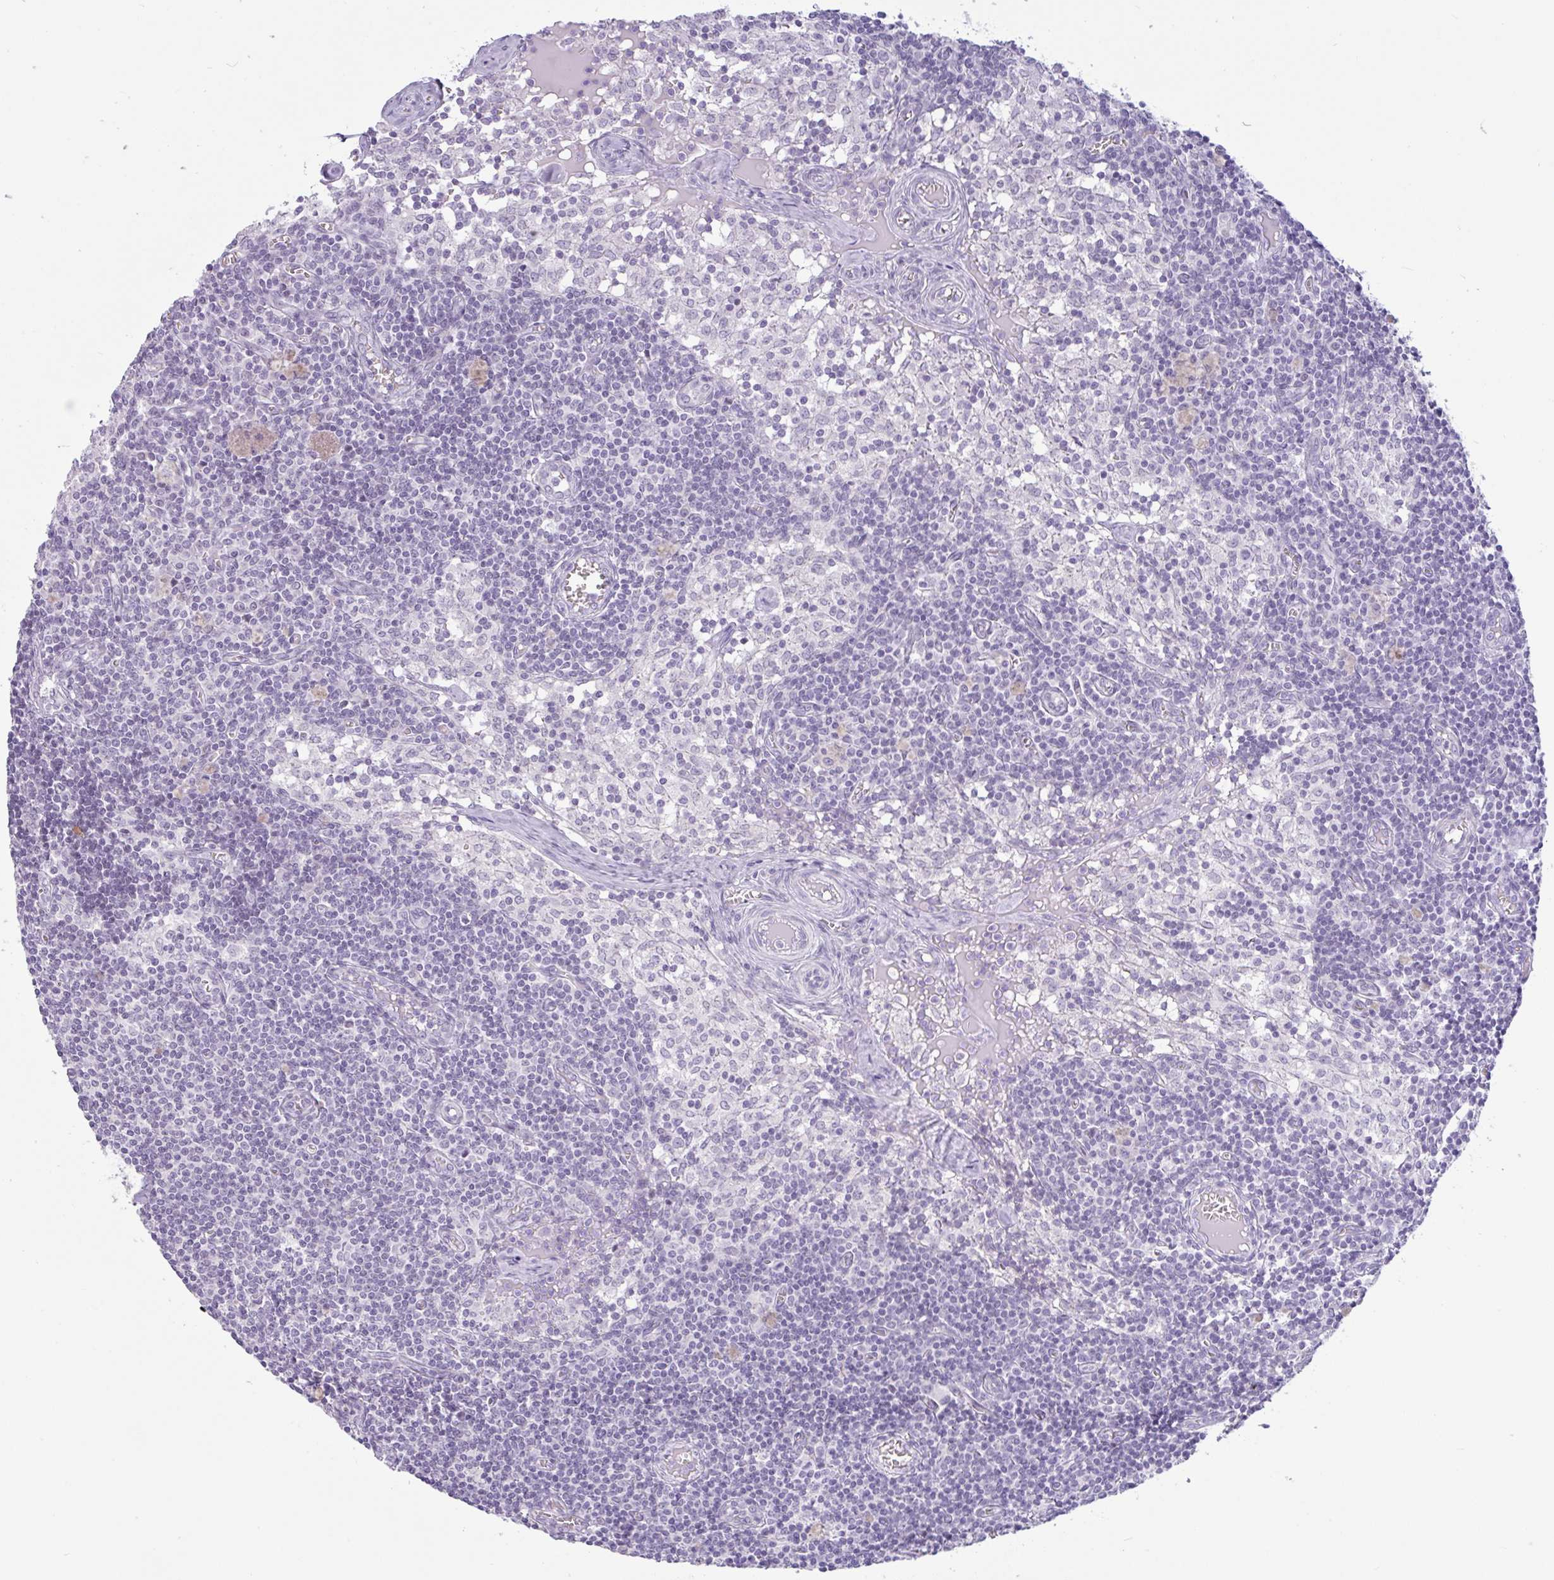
{"staining": {"intensity": "negative", "quantity": "none", "location": "none"}, "tissue": "lymph node", "cell_type": "Germinal center cells", "image_type": "normal", "snomed": [{"axis": "morphology", "description": "Normal tissue, NOS"}, {"axis": "topography", "description": "Lymph node"}], "caption": "This is a photomicrograph of IHC staining of benign lymph node, which shows no expression in germinal center cells. (Brightfield microscopy of DAB (3,3'-diaminobenzidine) immunohistochemistry at high magnification).", "gene": "CTSE", "patient": {"sex": "female", "age": 31}}